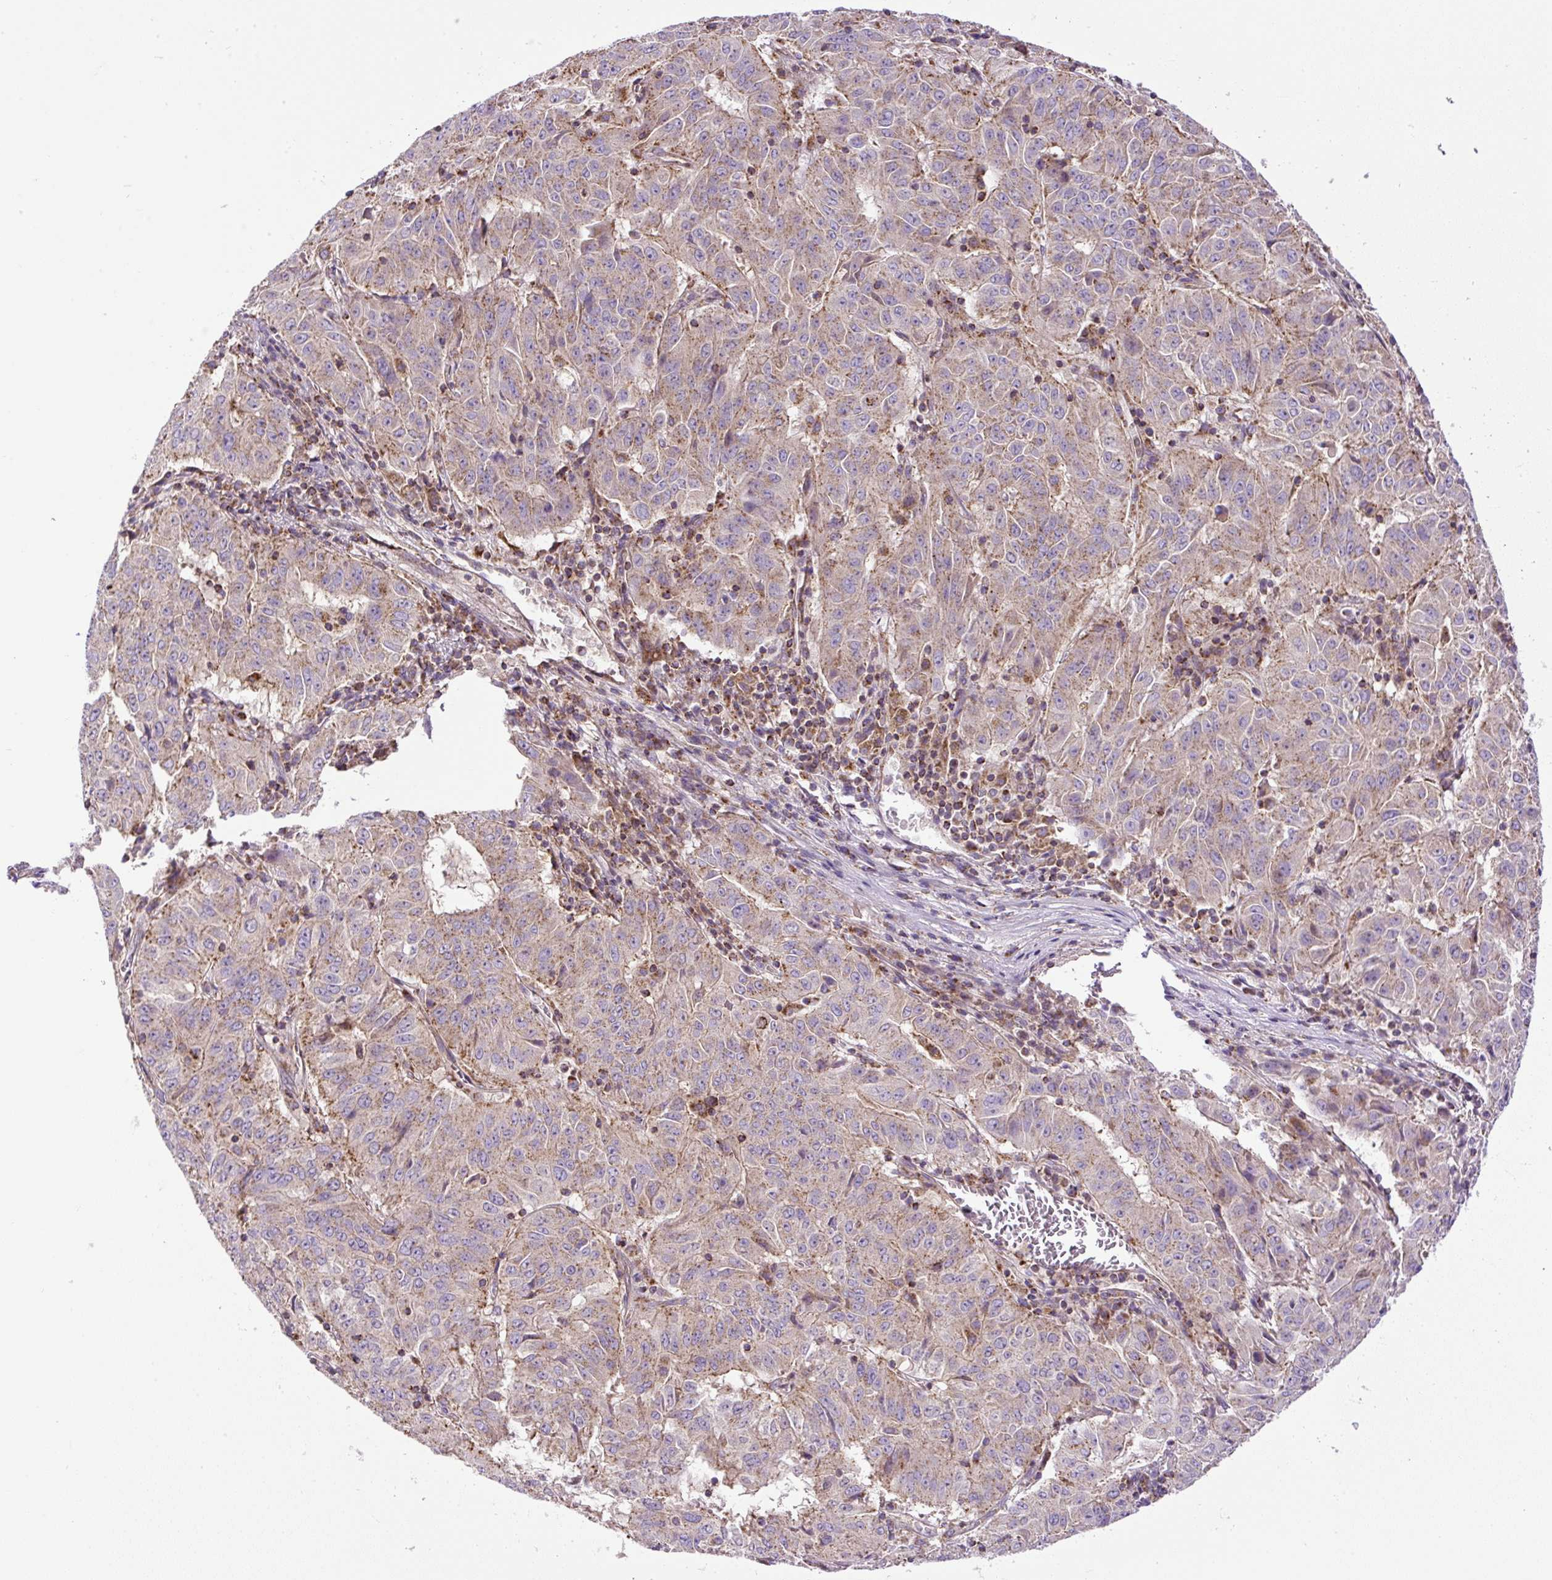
{"staining": {"intensity": "weak", "quantity": "25%-75%", "location": "cytoplasmic/membranous"}, "tissue": "pancreatic cancer", "cell_type": "Tumor cells", "image_type": "cancer", "snomed": [{"axis": "morphology", "description": "Adenocarcinoma, NOS"}, {"axis": "topography", "description": "Pancreas"}], "caption": "An immunohistochemistry (IHC) histopathology image of neoplastic tissue is shown. Protein staining in brown shows weak cytoplasmic/membranous positivity in pancreatic cancer within tumor cells.", "gene": "ZNF547", "patient": {"sex": "male", "age": 63}}